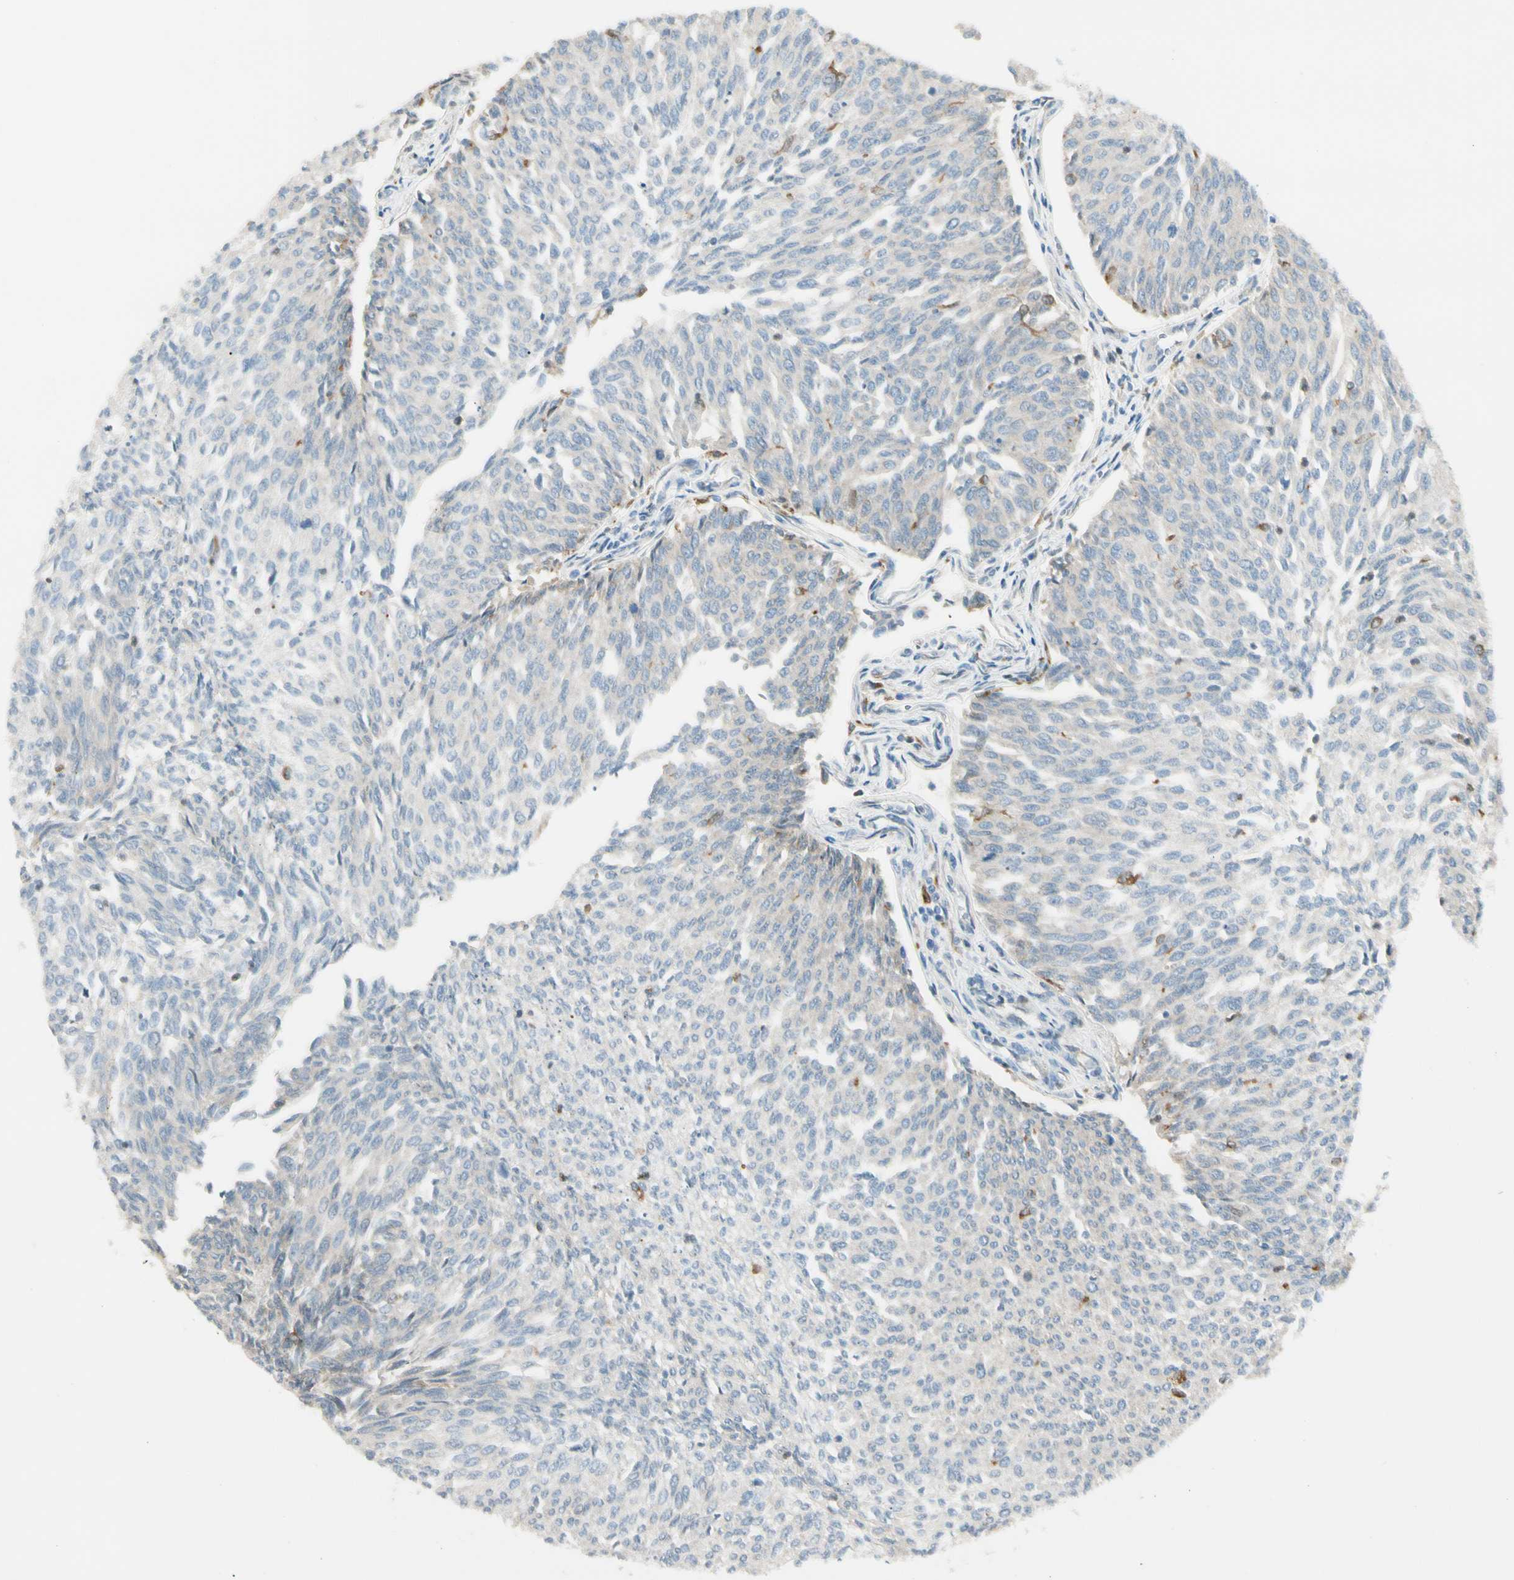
{"staining": {"intensity": "negative", "quantity": "none", "location": "none"}, "tissue": "urothelial cancer", "cell_type": "Tumor cells", "image_type": "cancer", "snomed": [{"axis": "morphology", "description": "Urothelial carcinoma, Low grade"}, {"axis": "topography", "description": "Urinary bladder"}], "caption": "Low-grade urothelial carcinoma stained for a protein using immunohistochemistry shows no staining tumor cells.", "gene": "LPCAT2", "patient": {"sex": "female", "age": 79}}